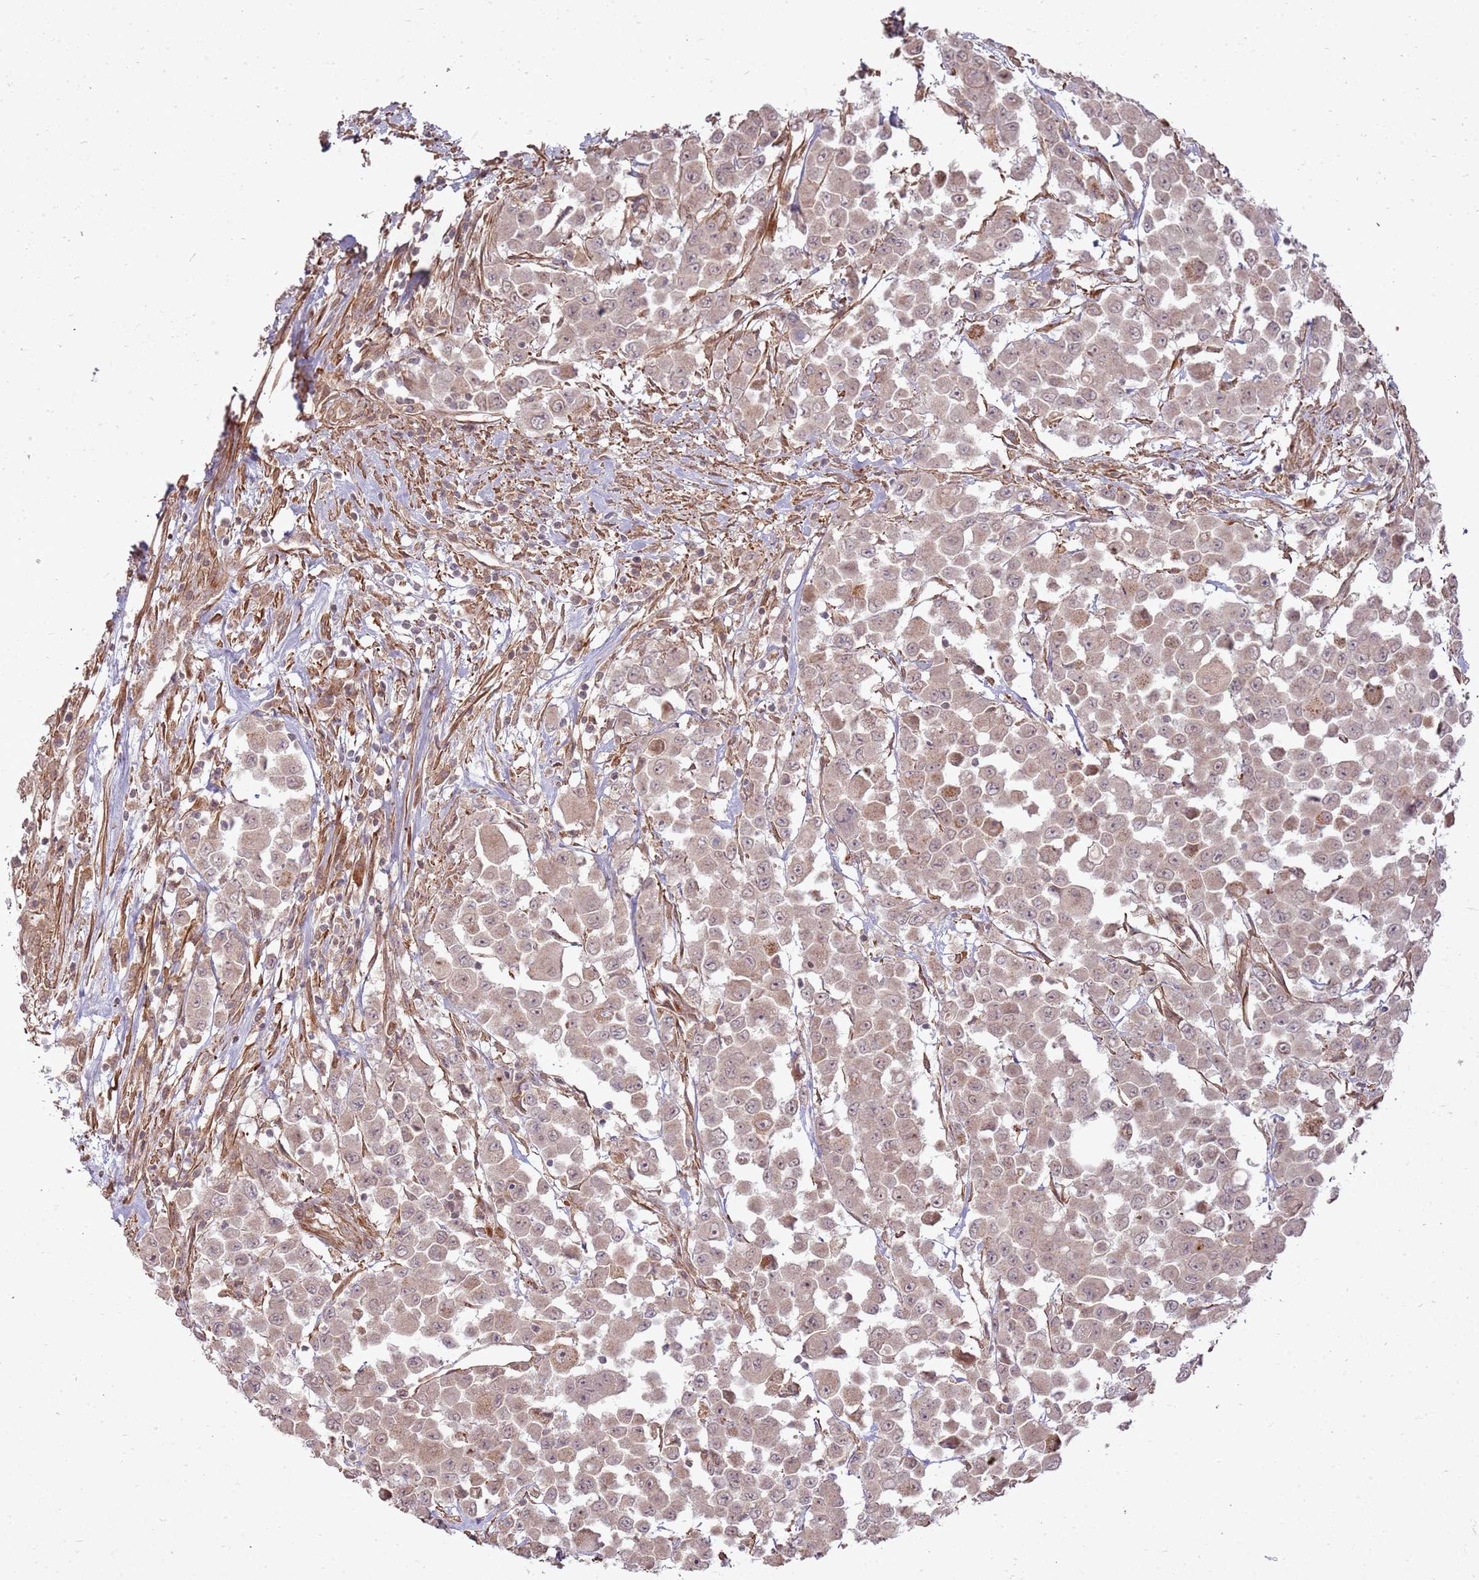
{"staining": {"intensity": "weak", "quantity": ">75%", "location": "cytoplasmic/membranous,nuclear"}, "tissue": "colorectal cancer", "cell_type": "Tumor cells", "image_type": "cancer", "snomed": [{"axis": "morphology", "description": "Adenocarcinoma, NOS"}, {"axis": "topography", "description": "Colon"}], "caption": "This is a micrograph of immunohistochemistry staining of adenocarcinoma (colorectal), which shows weak positivity in the cytoplasmic/membranous and nuclear of tumor cells.", "gene": "ZNF623", "patient": {"sex": "male", "age": 51}}